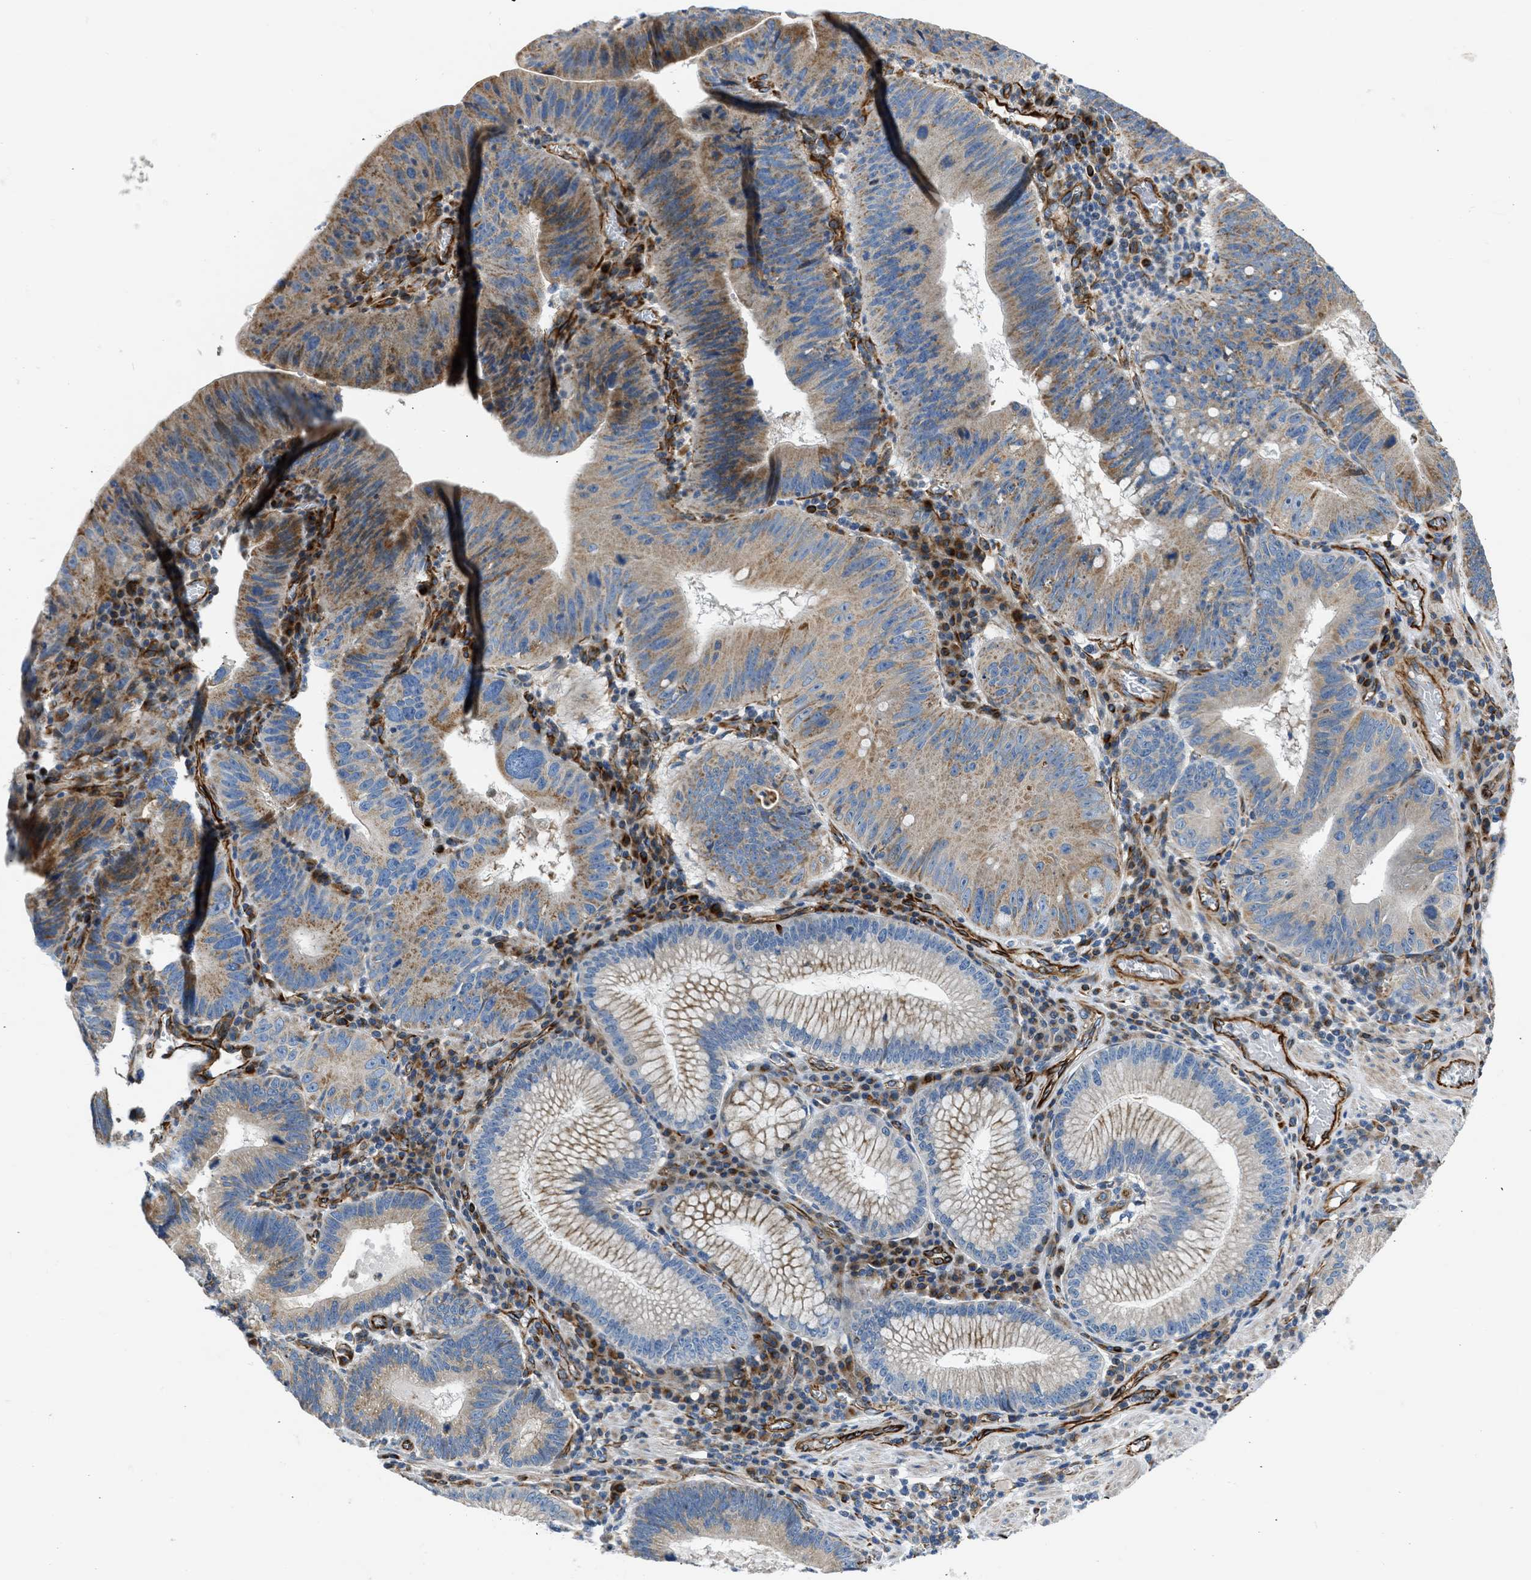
{"staining": {"intensity": "moderate", "quantity": "25%-75%", "location": "cytoplasmic/membranous"}, "tissue": "stomach cancer", "cell_type": "Tumor cells", "image_type": "cancer", "snomed": [{"axis": "morphology", "description": "Adenocarcinoma, NOS"}, {"axis": "topography", "description": "Stomach"}], "caption": "An IHC micrograph of neoplastic tissue is shown. Protein staining in brown shows moderate cytoplasmic/membranous positivity in stomach cancer (adenocarcinoma) within tumor cells.", "gene": "ULK4", "patient": {"sex": "male", "age": 59}}